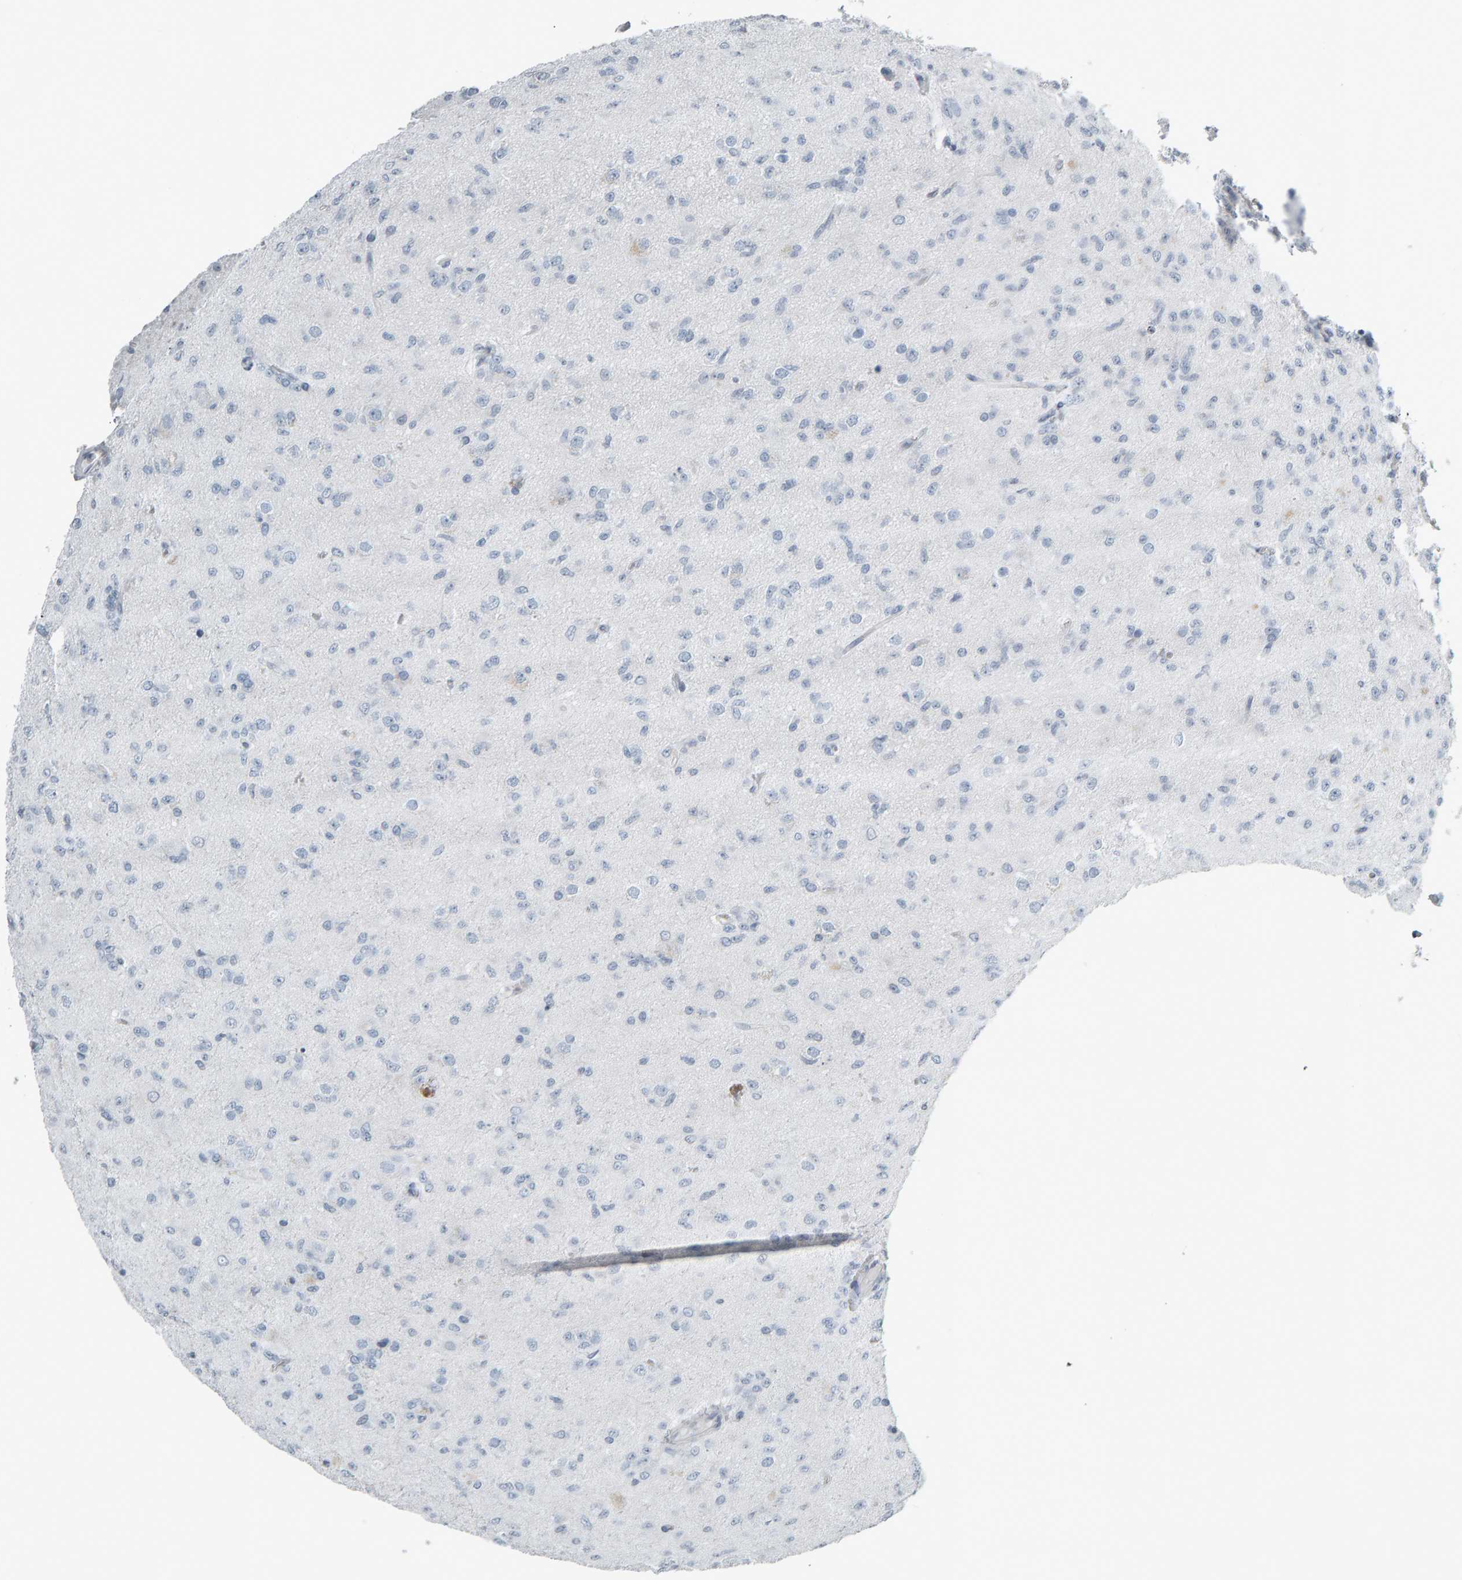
{"staining": {"intensity": "negative", "quantity": "none", "location": "none"}, "tissue": "glioma", "cell_type": "Tumor cells", "image_type": "cancer", "snomed": [{"axis": "morphology", "description": "Glioma, malignant, Low grade"}, {"axis": "topography", "description": "Brain"}], "caption": "Immunohistochemical staining of malignant glioma (low-grade) demonstrates no significant staining in tumor cells.", "gene": "PYY", "patient": {"sex": "male", "age": 65}}